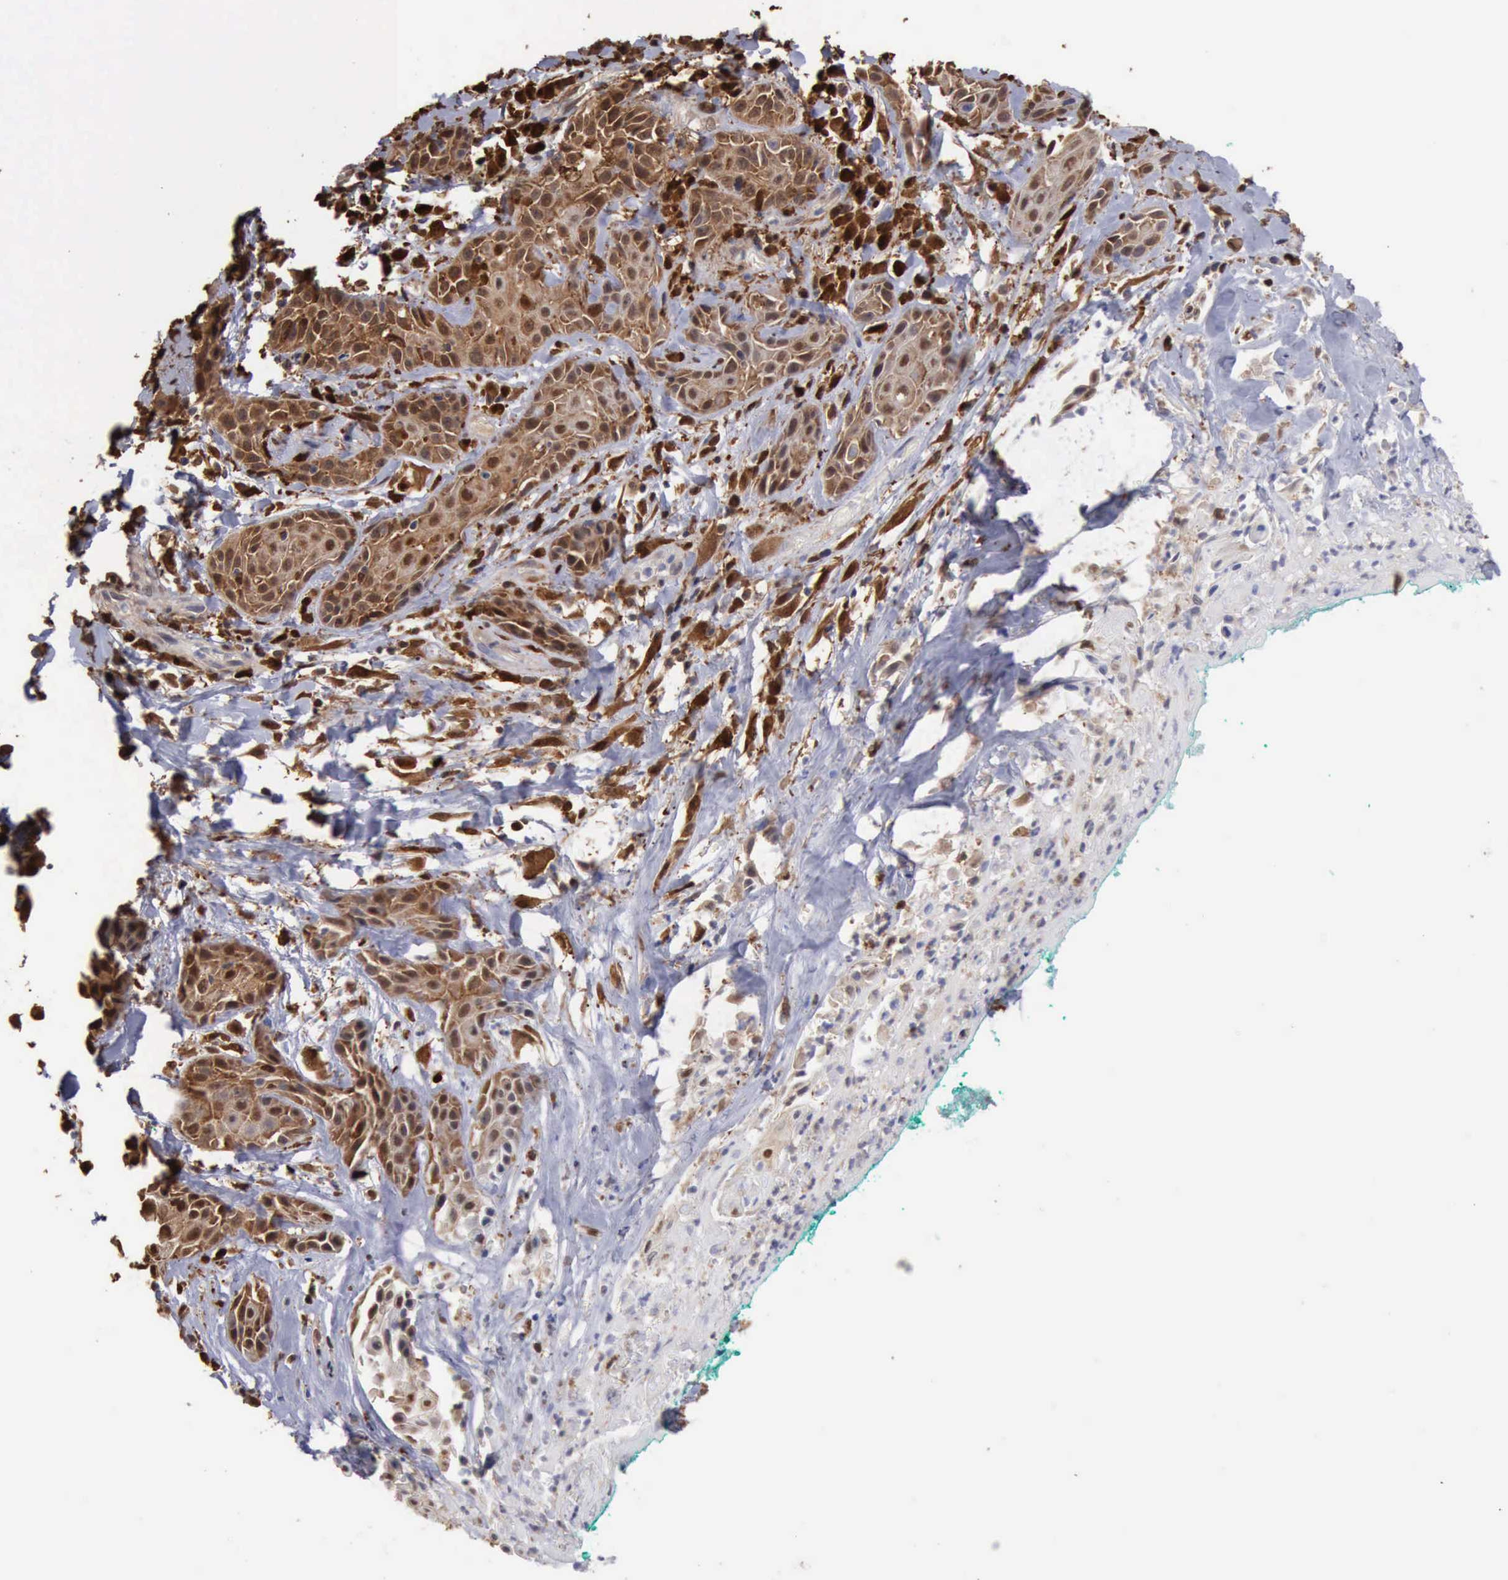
{"staining": {"intensity": "moderate", "quantity": ">75%", "location": "cytoplasmic/membranous,nuclear"}, "tissue": "skin cancer", "cell_type": "Tumor cells", "image_type": "cancer", "snomed": [{"axis": "morphology", "description": "Squamous cell carcinoma, NOS"}, {"axis": "topography", "description": "Skin"}, {"axis": "topography", "description": "Anal"}], "caption": "Moderate cytoplasmic/membranous and nuclear protein expression is seen in approximately >75% of tumor cells in skin cancer.", "gene": "STAT1", "patient": {"sex": "male", "age": 64}}